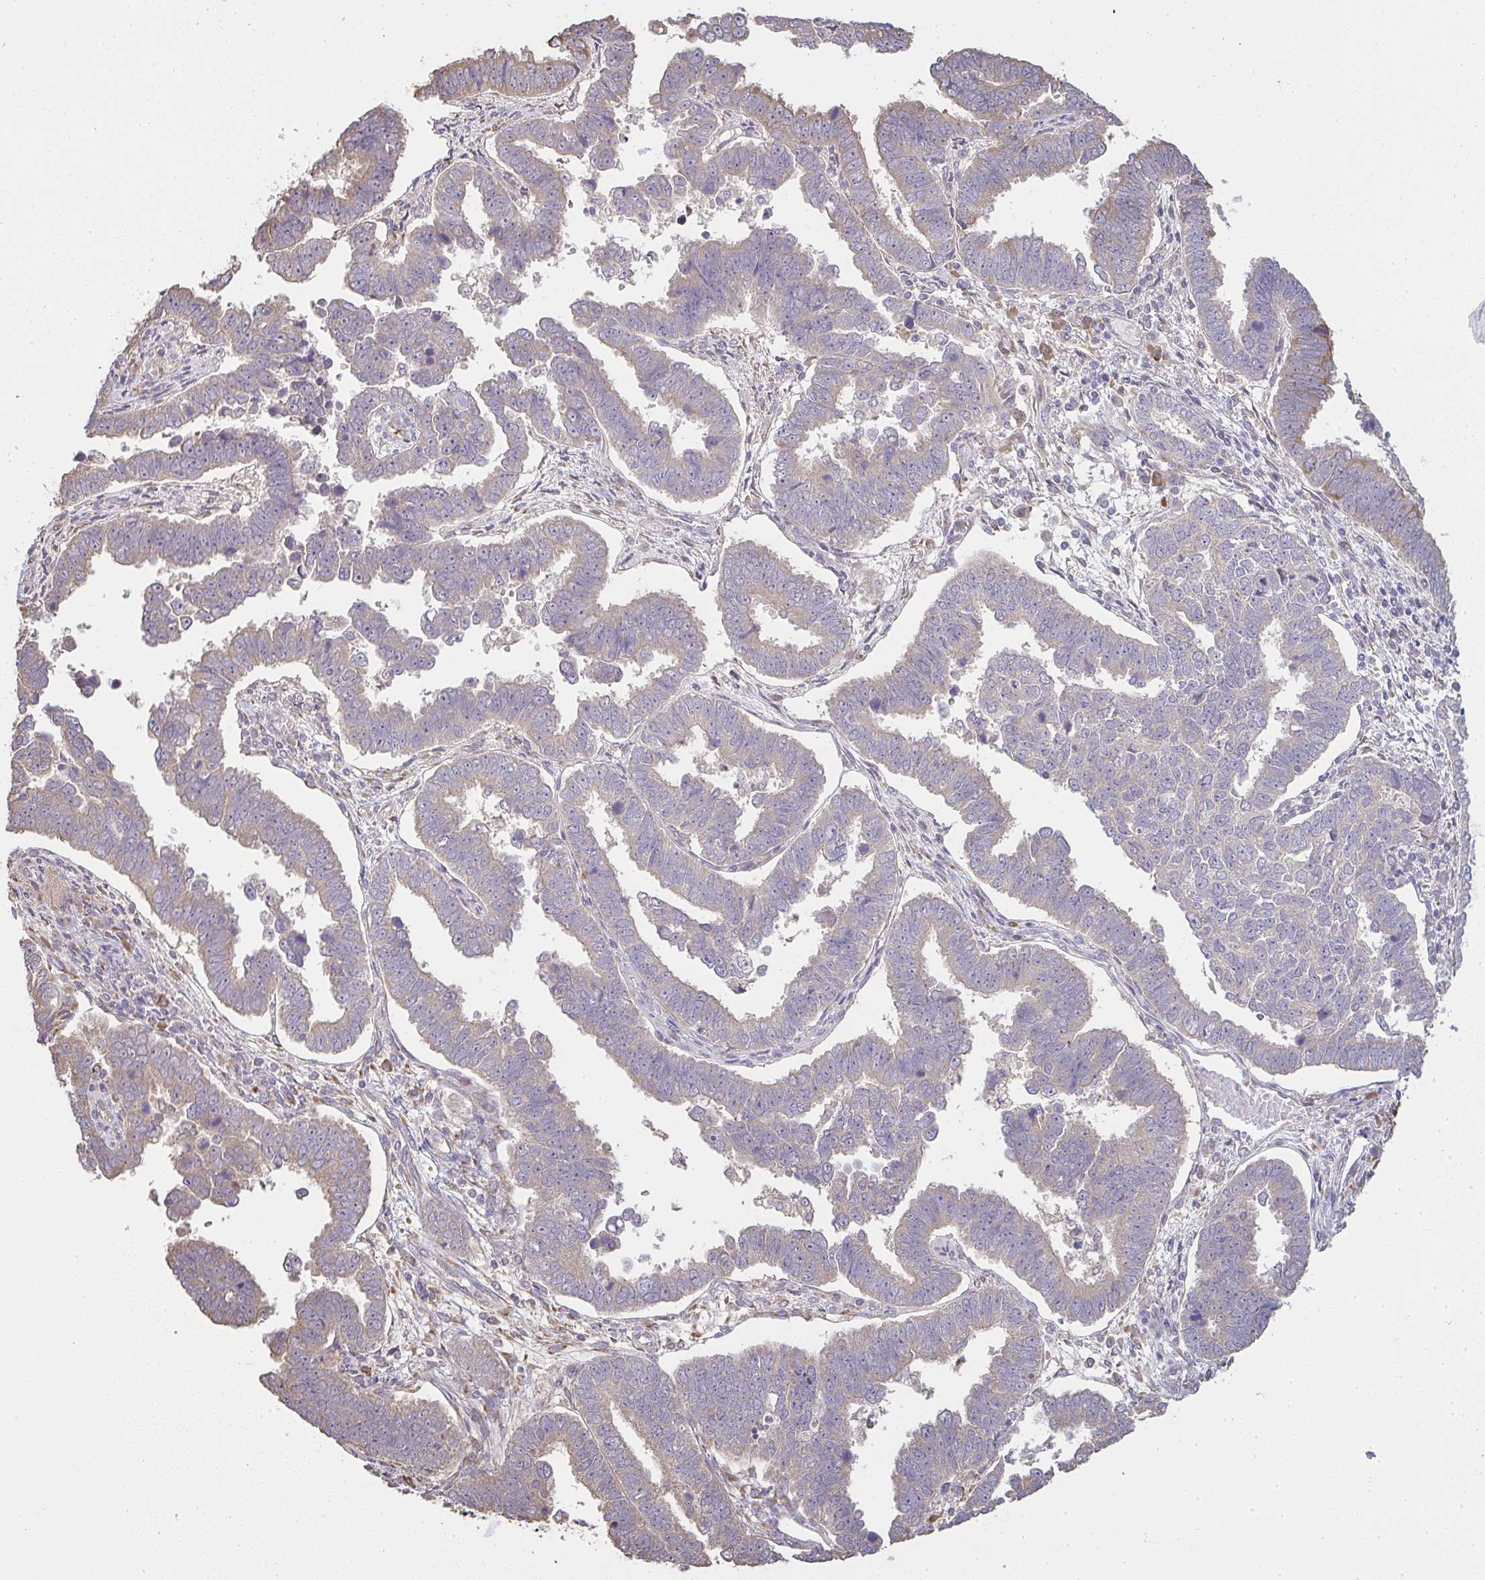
{"staining": {"intensity": "weak", "quantity": "25%-75%", "location": "cytoplasmic/membranous"}, "tissue": "endometrial cancer", "cell_type": "Tumor cells", "image_type": "cancer", "snomed": [{"axis": "morphology", "description": "Adenocarcinoma, NOS"}, {"axis": "topography", "description": "Endometrium"}], "caption": "IHC image of human endometrial cancer stained for a protein (brown), which demonstrates low levels of weak cytoplasmic/membranous expression in about 25%-75% of tumor cells.", "gene": "BRINP3", "patient": {"sex": "female", "age": 75}}